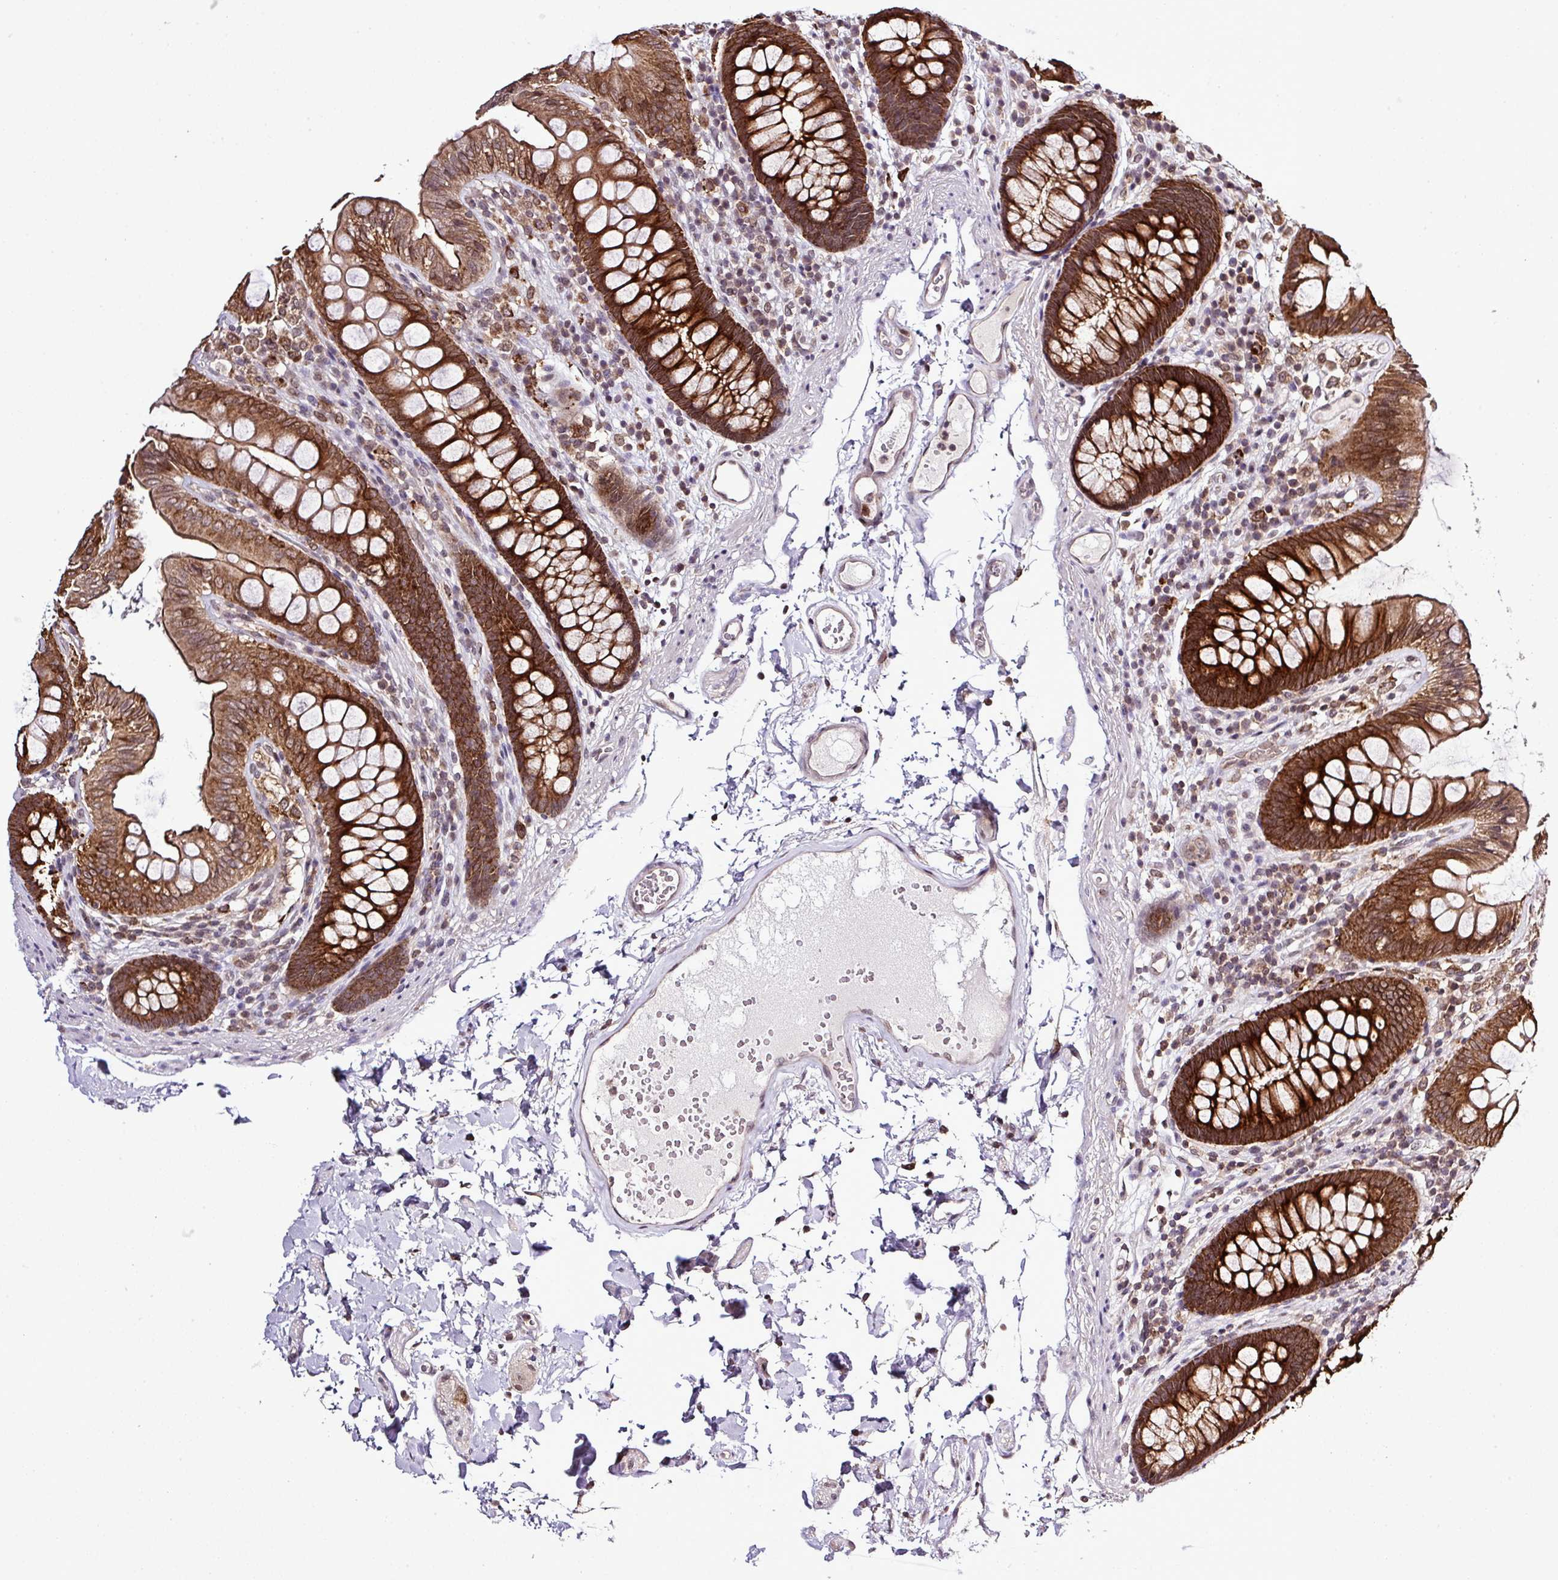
{"staining": {"intensity": "moderate", "quantity": ">75%", "location": "cytoplasmic/membranous"}, "tissue": "colon", "cell_type": "Endothelial cells", "image_type": "normal", "snomed": [{"axis": "morphology", "description": "Normal tissue, NOS"}, {"axis": "topography", "description": "Colon"}], "caption": "Protein analysis of normal colon exhibits moderate cytoplasmic/membranous expression in about >75% of endothelial cells.", "gene": "SMCO4", "patient": {"sex": "male", "age": 84}}